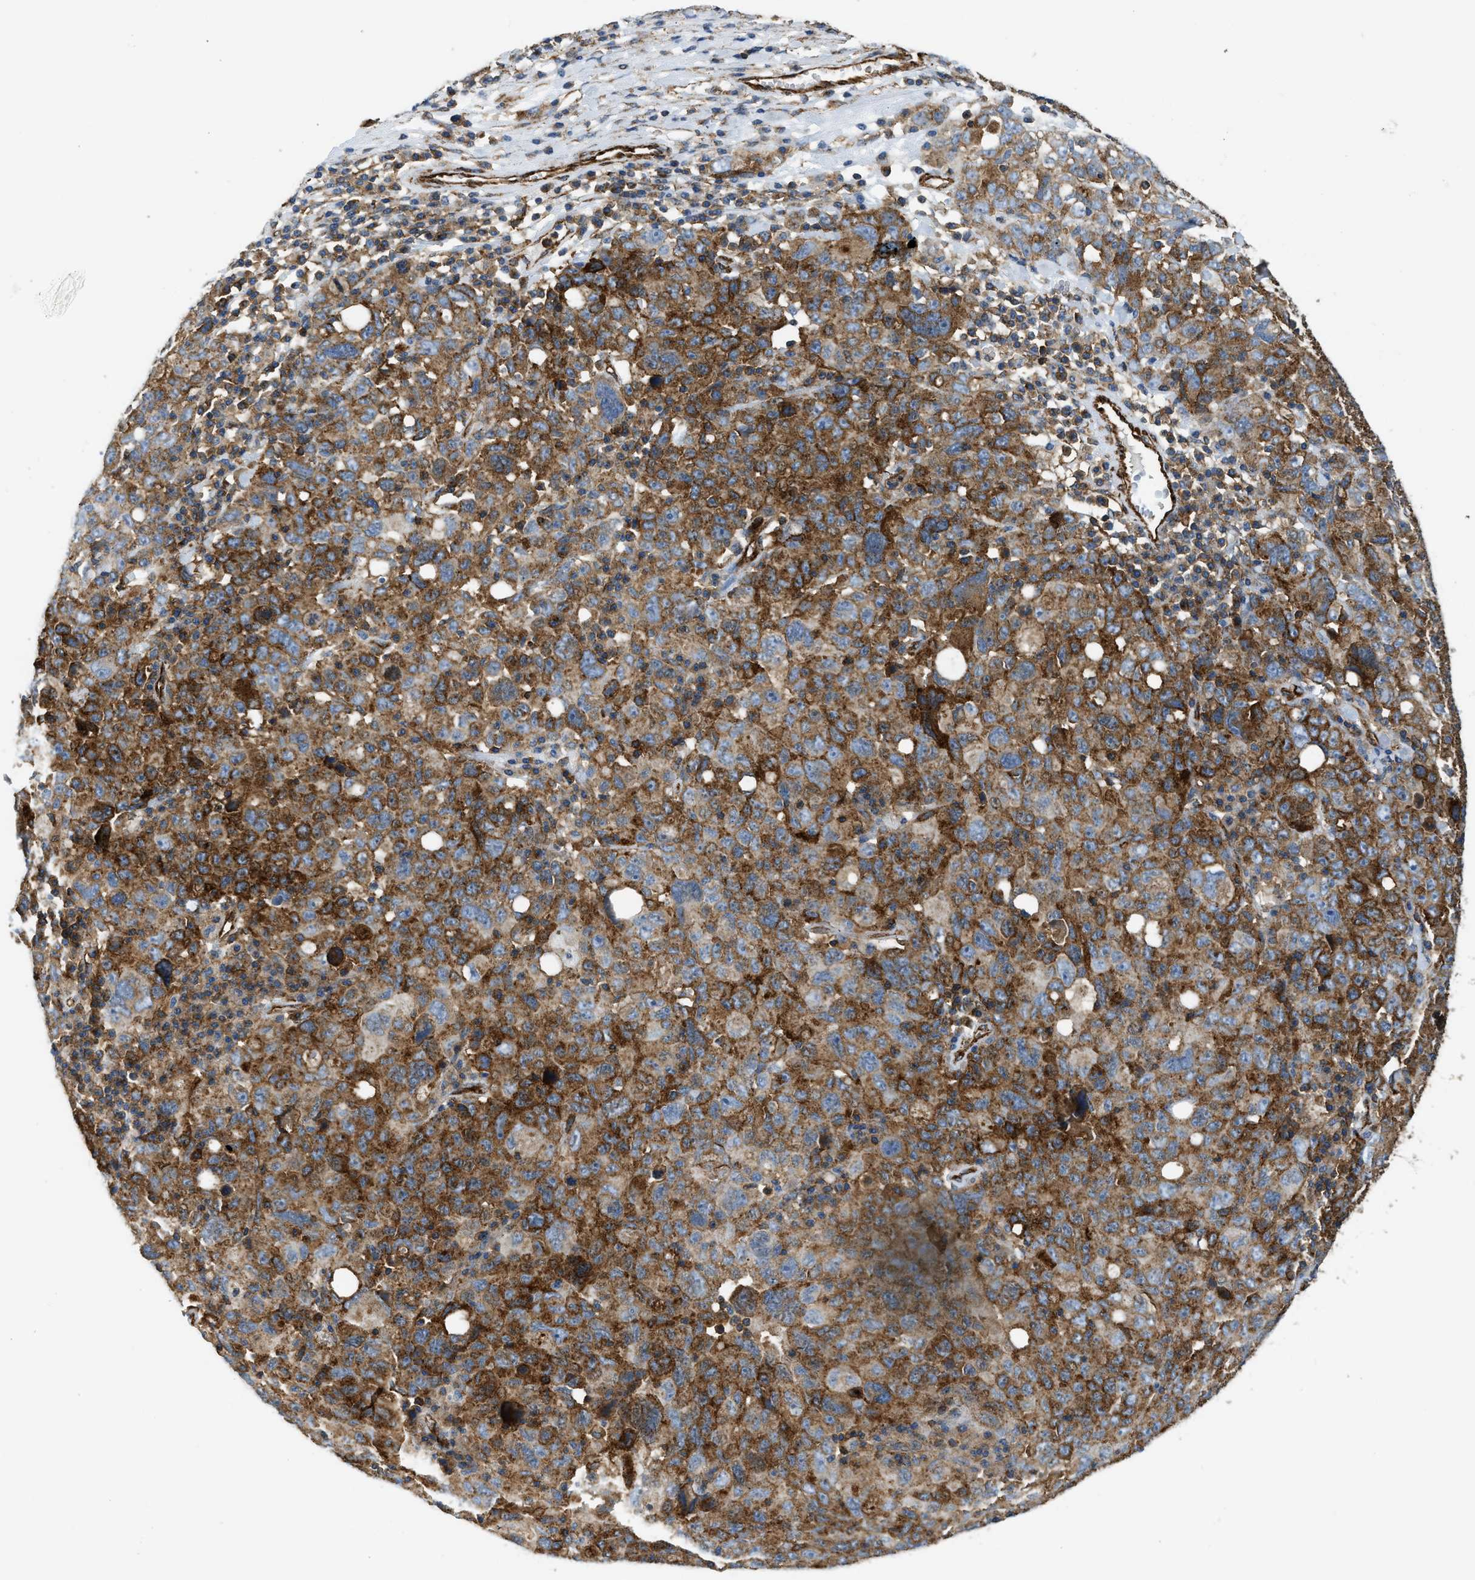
{"staining": {"intensity": "strong", "quantity": ">75%", "location": "cytoplasmic/membranous"}, "tissue": "ovarian cancer", "cell_type": "Tumor cells", "image_type": "cancer", "snomed": [{"axis": "morphology", "description": "Carcinoma, endometroid"}, {"axis": "topography", "description": "Ovary"}], "caption": "This image demonstrates endometroid carcinoma (ovarian) stained with IHC to label a protein in brown. The cytoplasmic/membranous of tumor cells show strong positivity for the protein. Nuclei are counter-stained blue.", "gene": "HIP1", "patient": {"sex": "female", "age": 62}}